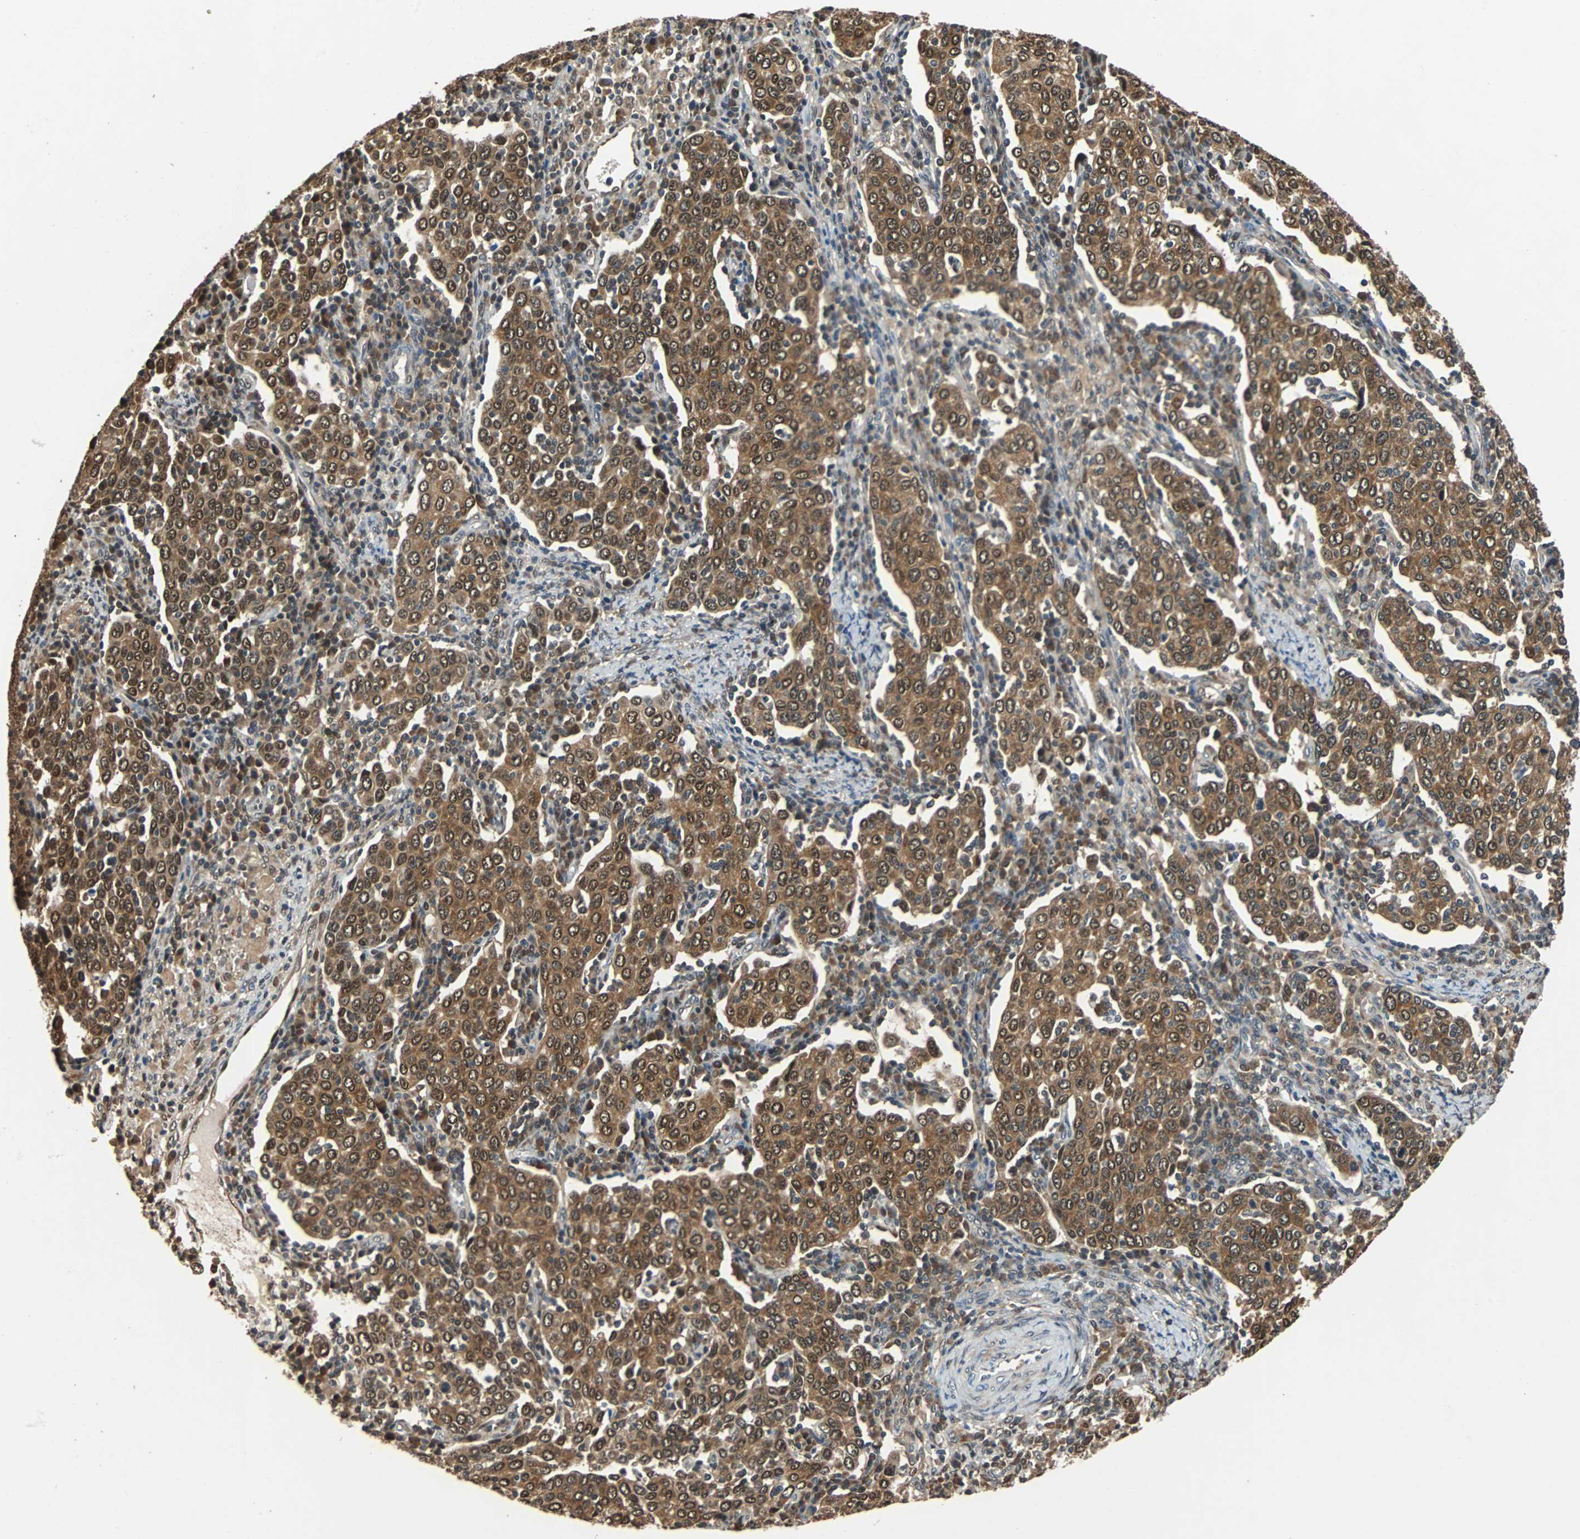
{"staining": {"intensity": "strong", "quantity": ">75%", "location": "cytoplasmic/membranous,nuclear"}, "tissue": "cervical cancer", "cell_type": "Tumor cells", "image_type": "cancer", "snomed": [{"axis": "morphology", "description": "Squamous cell carcinoma, NOS"}, {"axis": "topography", "description": "Cervix"}], "caption": "Strong cytoplasmic/membranous and nuclear protein staining is appreciated in about >75% of tumor cells in squamous cell carcinoma (cervical).", "gene": "PRDX6", "patient": {"sex": "female", "age": 40}}